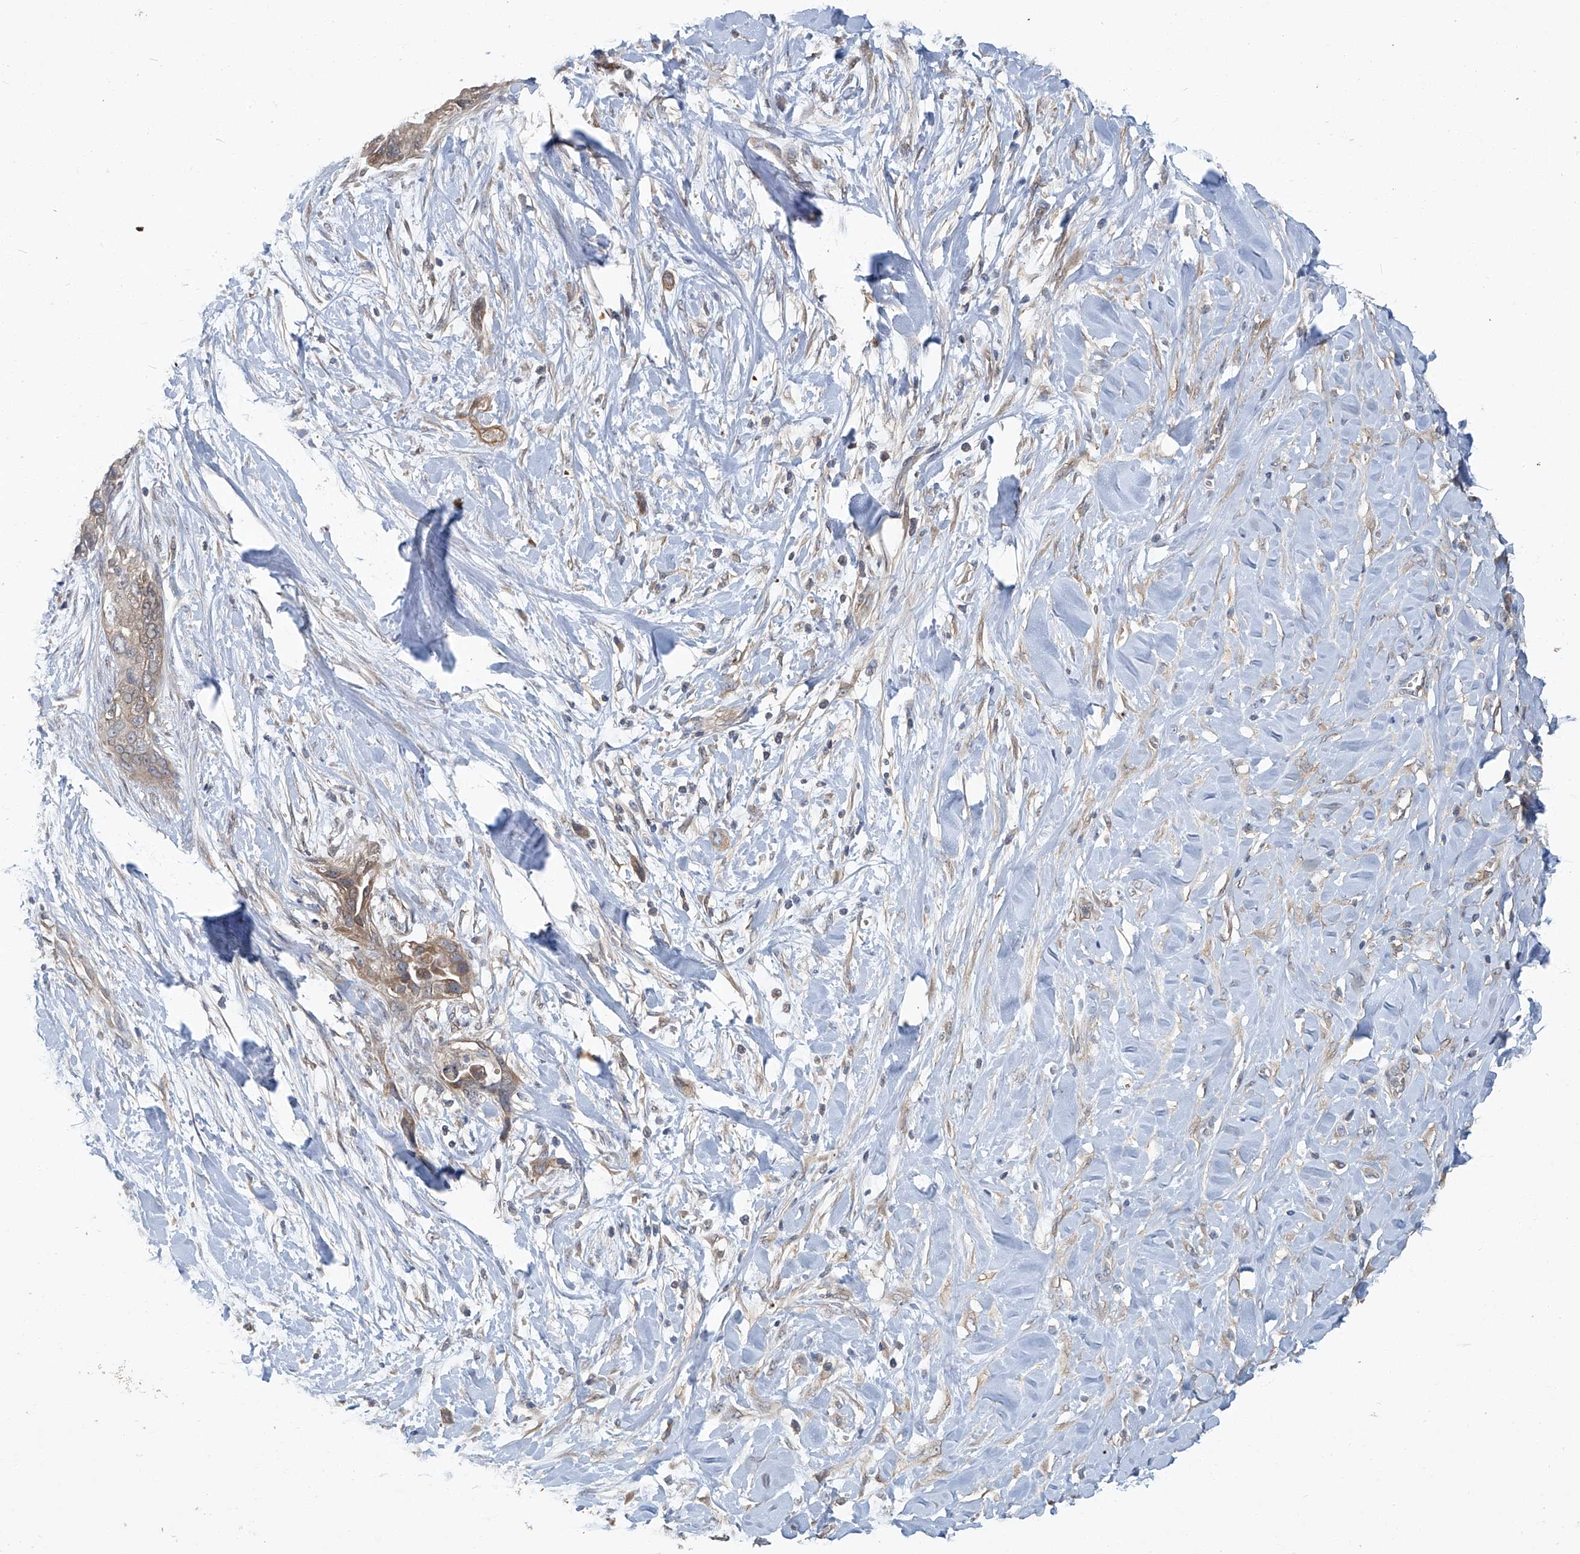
{"staining": {"intensity": "weak", "quantity": ">75%", "location": "cytoplasmic/membranous"}, "tissue": "pancreatic cancer", "cell_type": "Tumor cells", "image_type": "cancer", "snomed": [{"axis": "morphology", "description": "Normal tissue, NOS"}, {"axis": "morphology", "description": "Adenocarcinoma, NOS"}, {"axis": "topography", "description": "Pancreas"}, {"axis": "topography", "description": "Peripheral nerve tissue"}], "caption": "Immunohistochemistry micrograph of human pancreatic cancer (adenocarcinoma) stained for a protein (brown), which exhibits low levels of weak cytoplasmic/membranous staining in approximately >75% of tumor cells.", "gene": "ANKRD34A", "patient": {"sex": "male", "age": 59}}